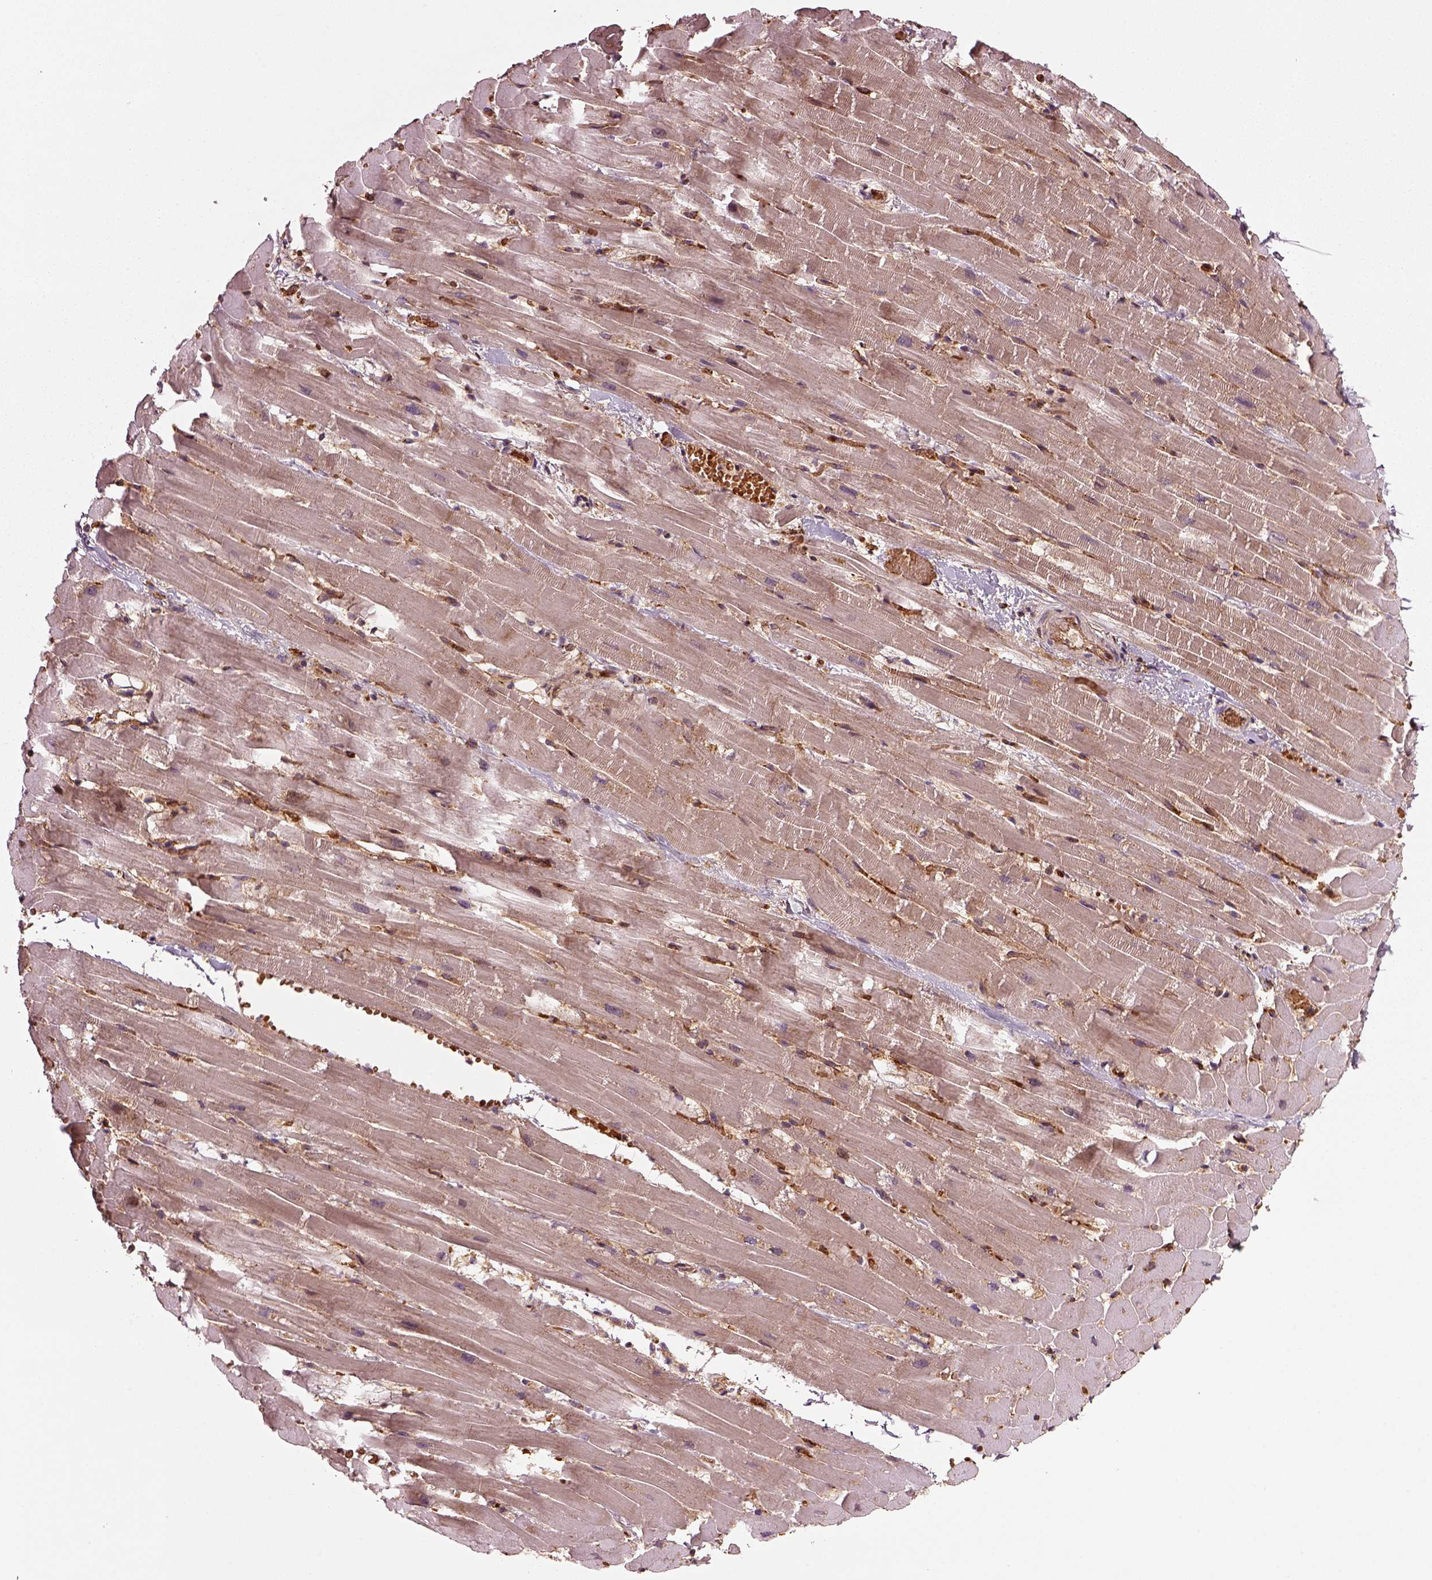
{"staining": {"intensity": "moderate", "quantity": "25%-75%", "location": "nuclear"}, "tissue": "heart muscle", "cell_type": "Cardiomyocytes", "image_type": "normal", "snomed": [{"axis": "morphology", "description": "Normal tissue, NOS"}, {"axis": "topography", "description": "Heart"}], "caption": "Immunohistochemistry (IHC) micrograph of normal heart muscle: human heart muscle stained using immunohistochemistry shows medium levels of moderate protein expression localized specifically in the nuclear of cardiomyocytes, appearing as a nuclear brown color.", "gene": "WASHC2A", "patient": {"sex": "male", "age": 37}}